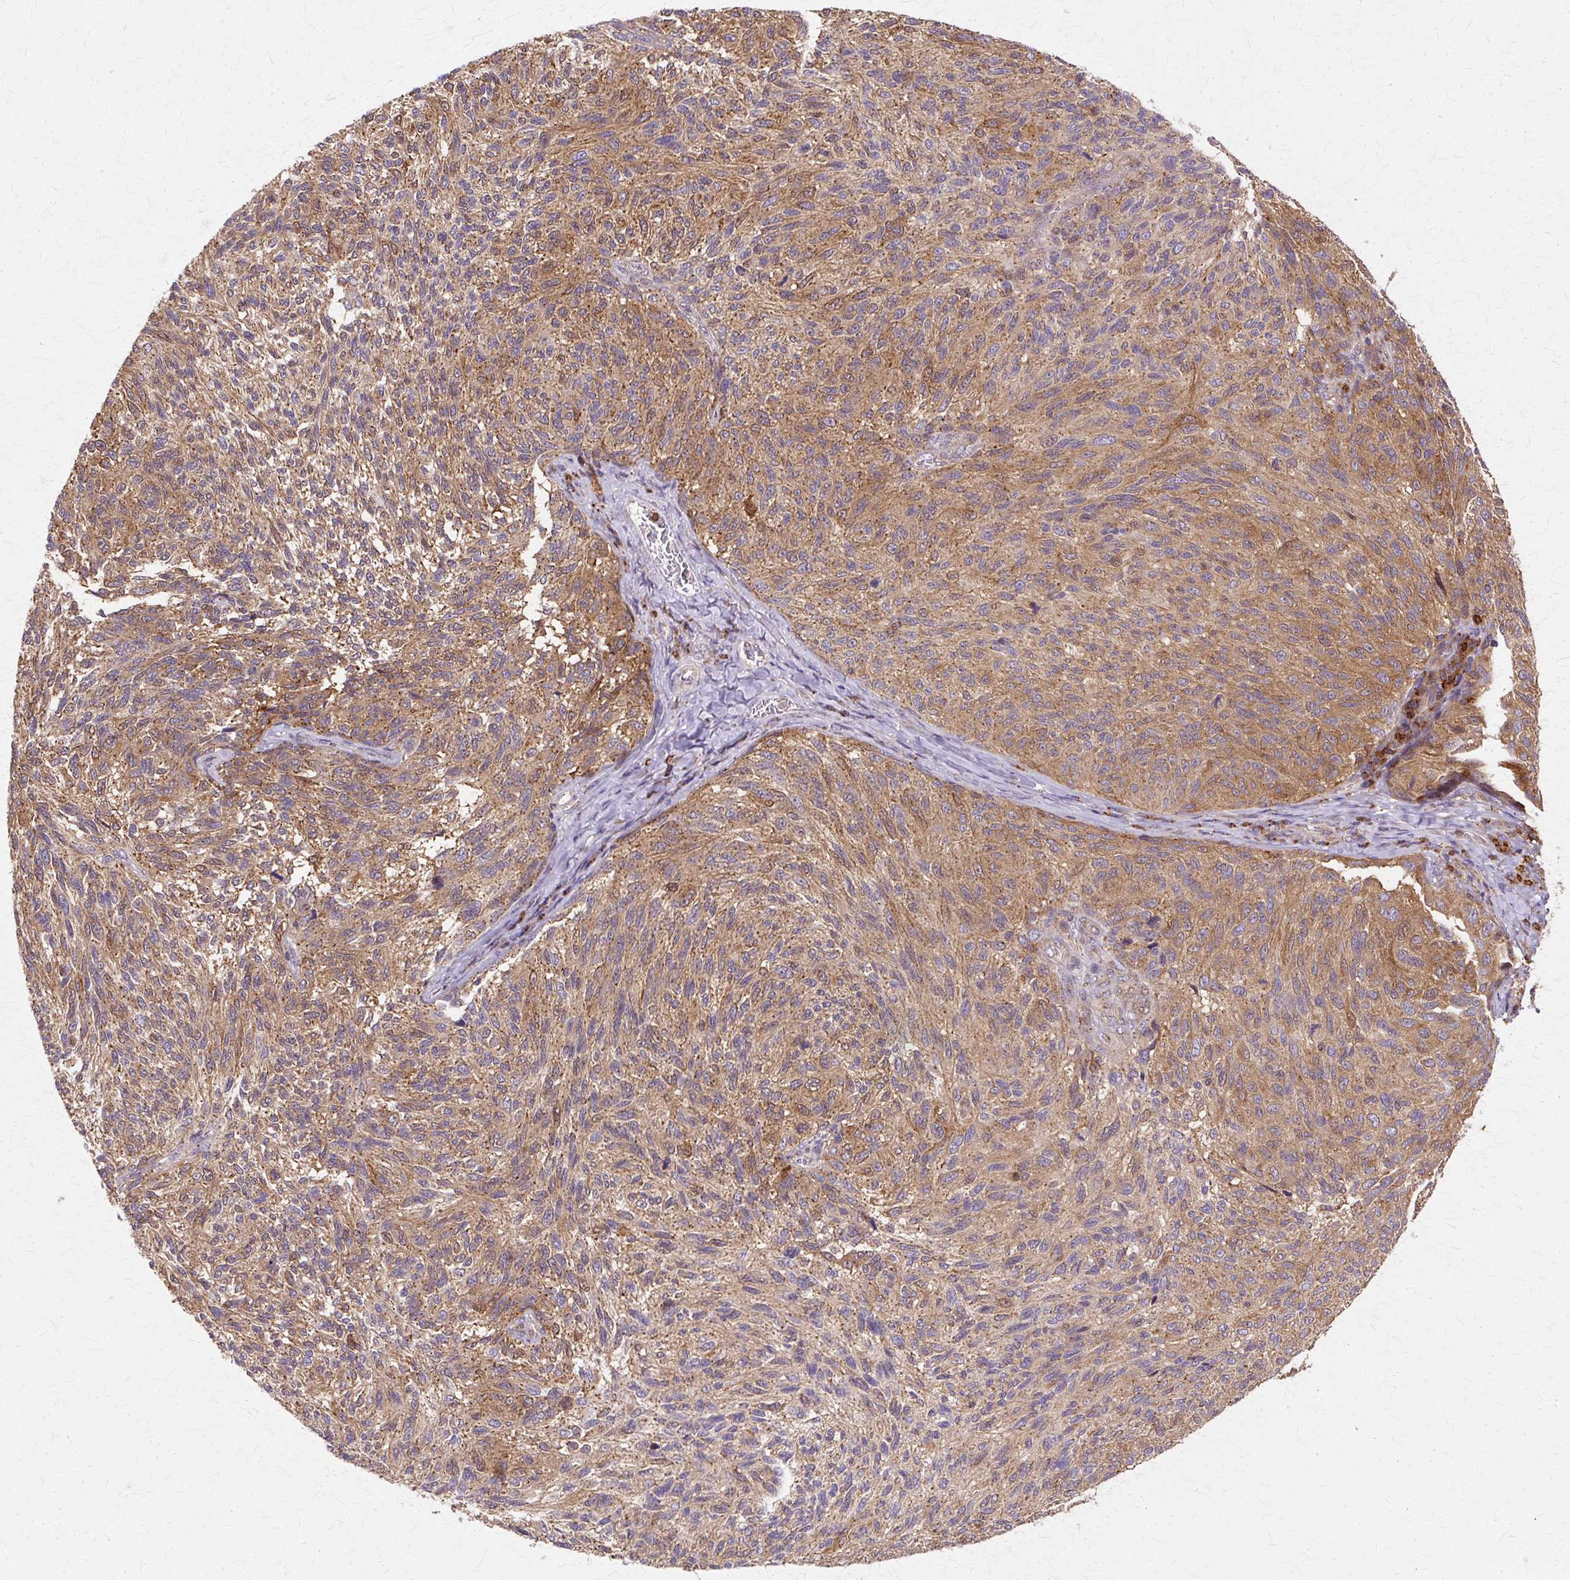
{"staining": {"intensity": "moderate", "quantity": ">75%", "location": "cytoplasmic/membranous"}, "tissue": "melanoma", "cell_type": "Tumor cells", "image_type": "cancer", "snomed": [{"axis": "morphology", "description": "Malignant melanoma, NOS"}, {"axis": "topography", "description": "Skin"}], "caption": "Moderate cytoplasmic/membranous staining for a protein is identified in approximately >75% of tumor cells of malignant melanoma using immunohistochemistry (IHC).", "gene": "COPB1", "patient": {"sex": "female", "age": 73}}